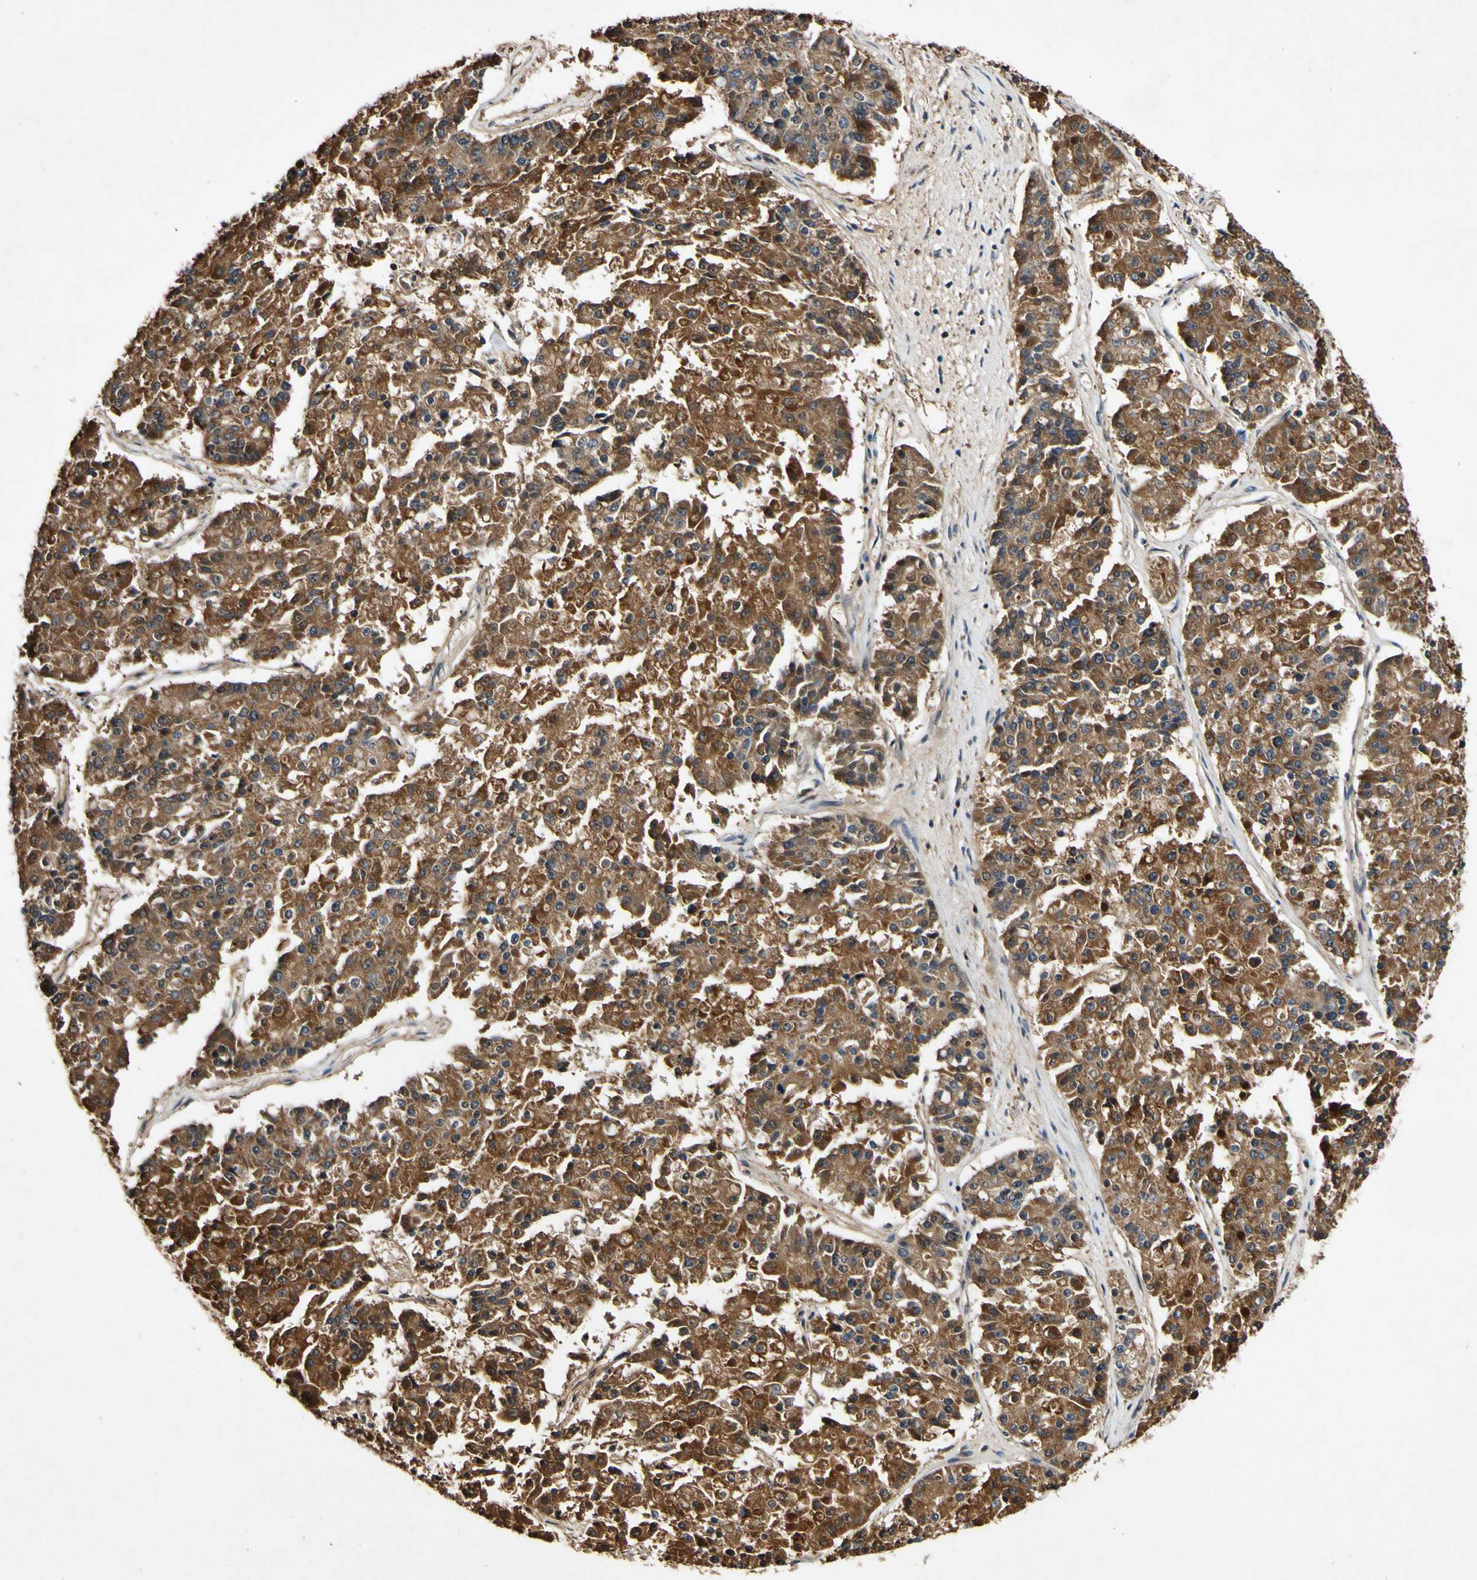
{"staining": {"intensity": "strong", "quantity": ">75%", "location": "cytoplasmic/membranous"}, "tissue": "pancreatic cancer", "cell_type": "Tumor cells", "image_type": "cancer", "snomed": [{"axis": "morphology", "description": "Adenocarcinoma, NOS"}, {"axis": "topography", "description": "Pancreas"}], "caption": "Immunohistochemistry micrograph of neoplastic tissue: pancreatic adenocarcinoma stained using immunohistochemistry (IHC) displays high levels of strong protein expression localized specifically in the cytoplasmic/membranous of tumor cells, appearing as a cytoplasmic/membranous brown color.", "gene": "PLAT", "patient": {"sex": "male", "age": 50}}